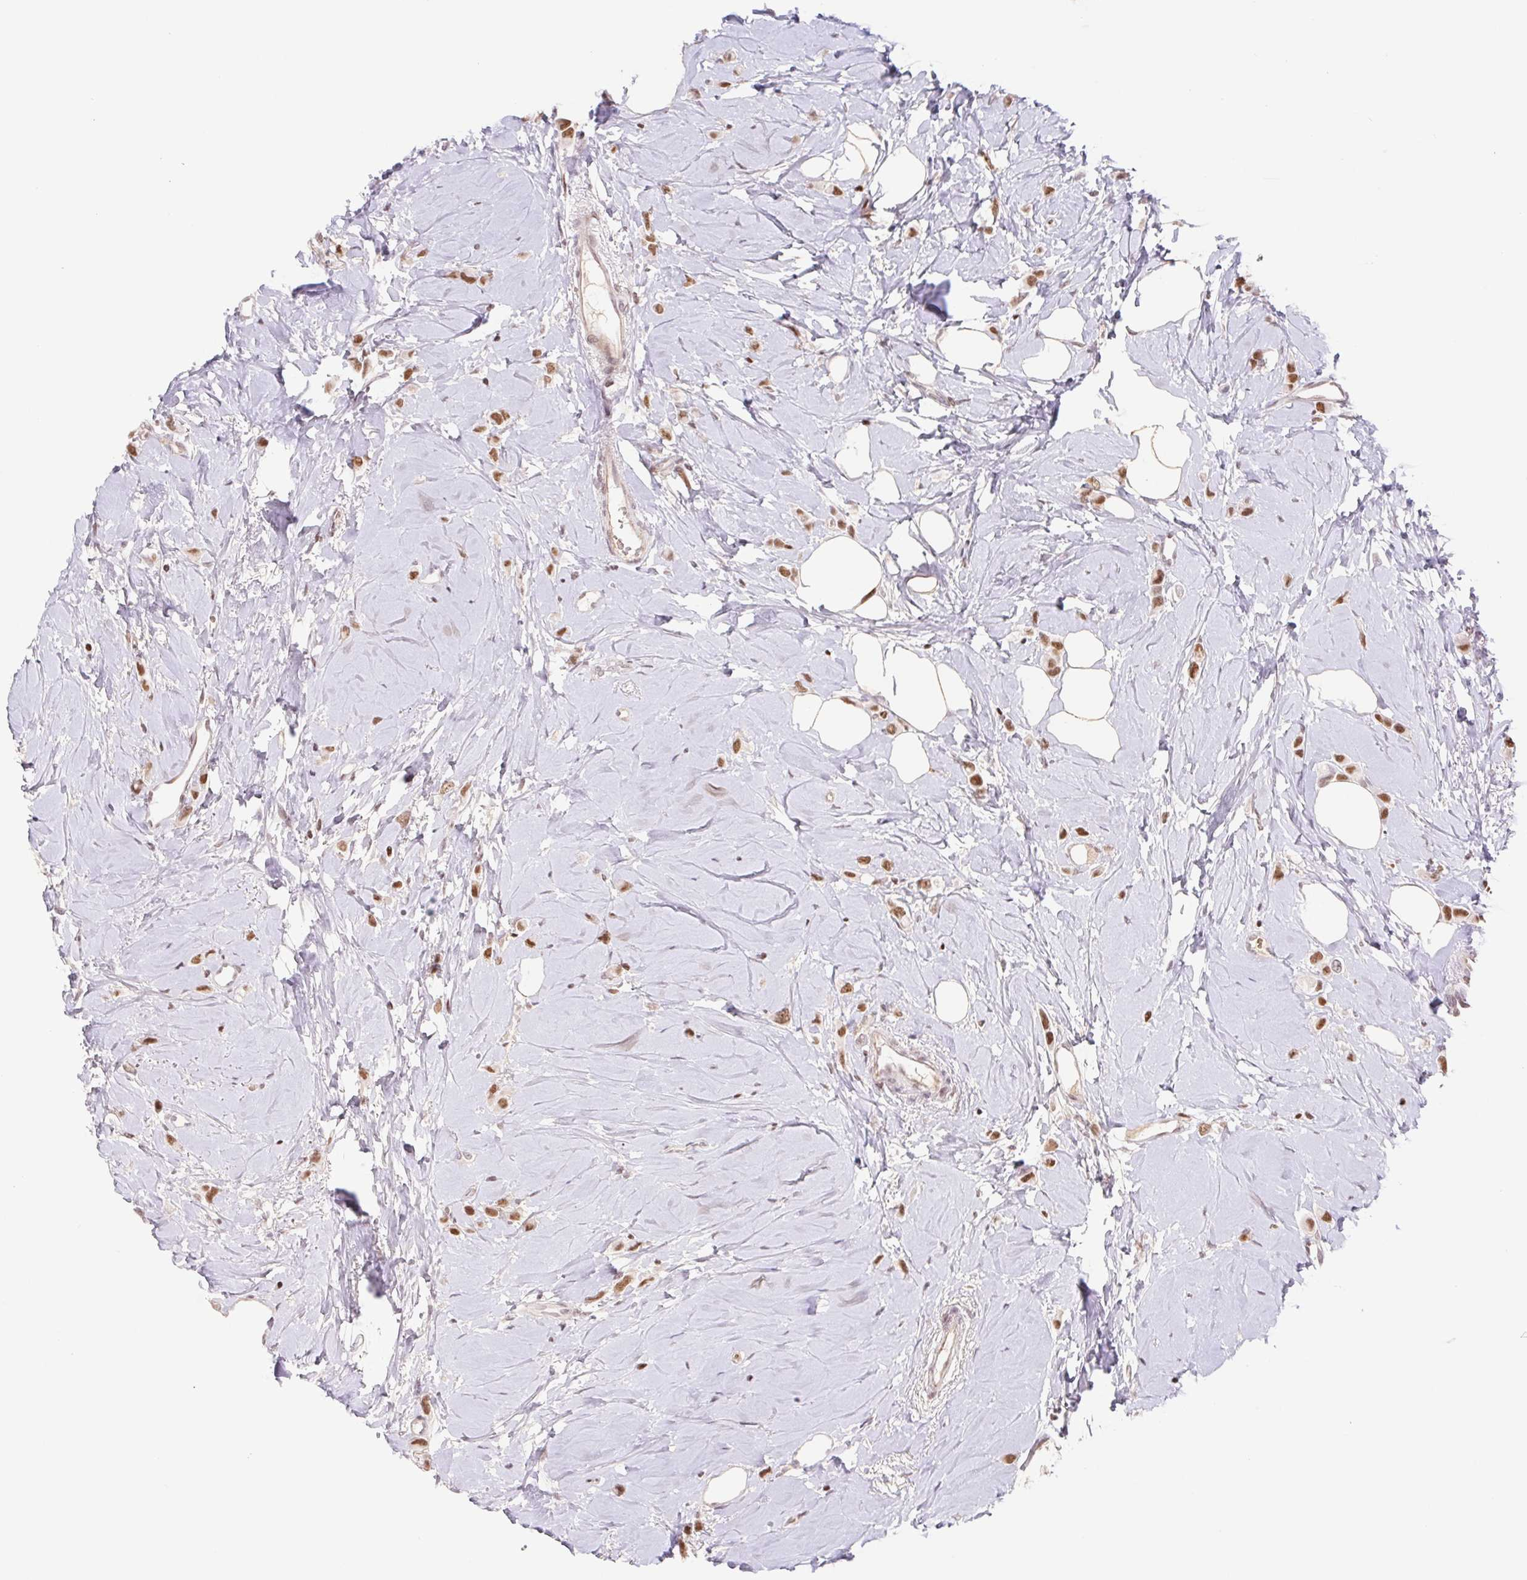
{"staining": {"intensity": "moderate", "quantity": ">75%", "location": "nuclear"}, "tissue": "breast cancer", "cell_type": "Tumor cells", "image_type": "cancer", "snomed": [{"axis": "morphology", "description": "Lobular carcinoma"}, {"axis": "topography", "description": "Breast"}], "caption": "This micrograph exhibits IHC staining of breast lobular carcinoma, with medium moderate nuclear expression in approximately >75% of tumor cells.", "gene": "TRERF1", "patient": {"sex": "female", "age": 66}}